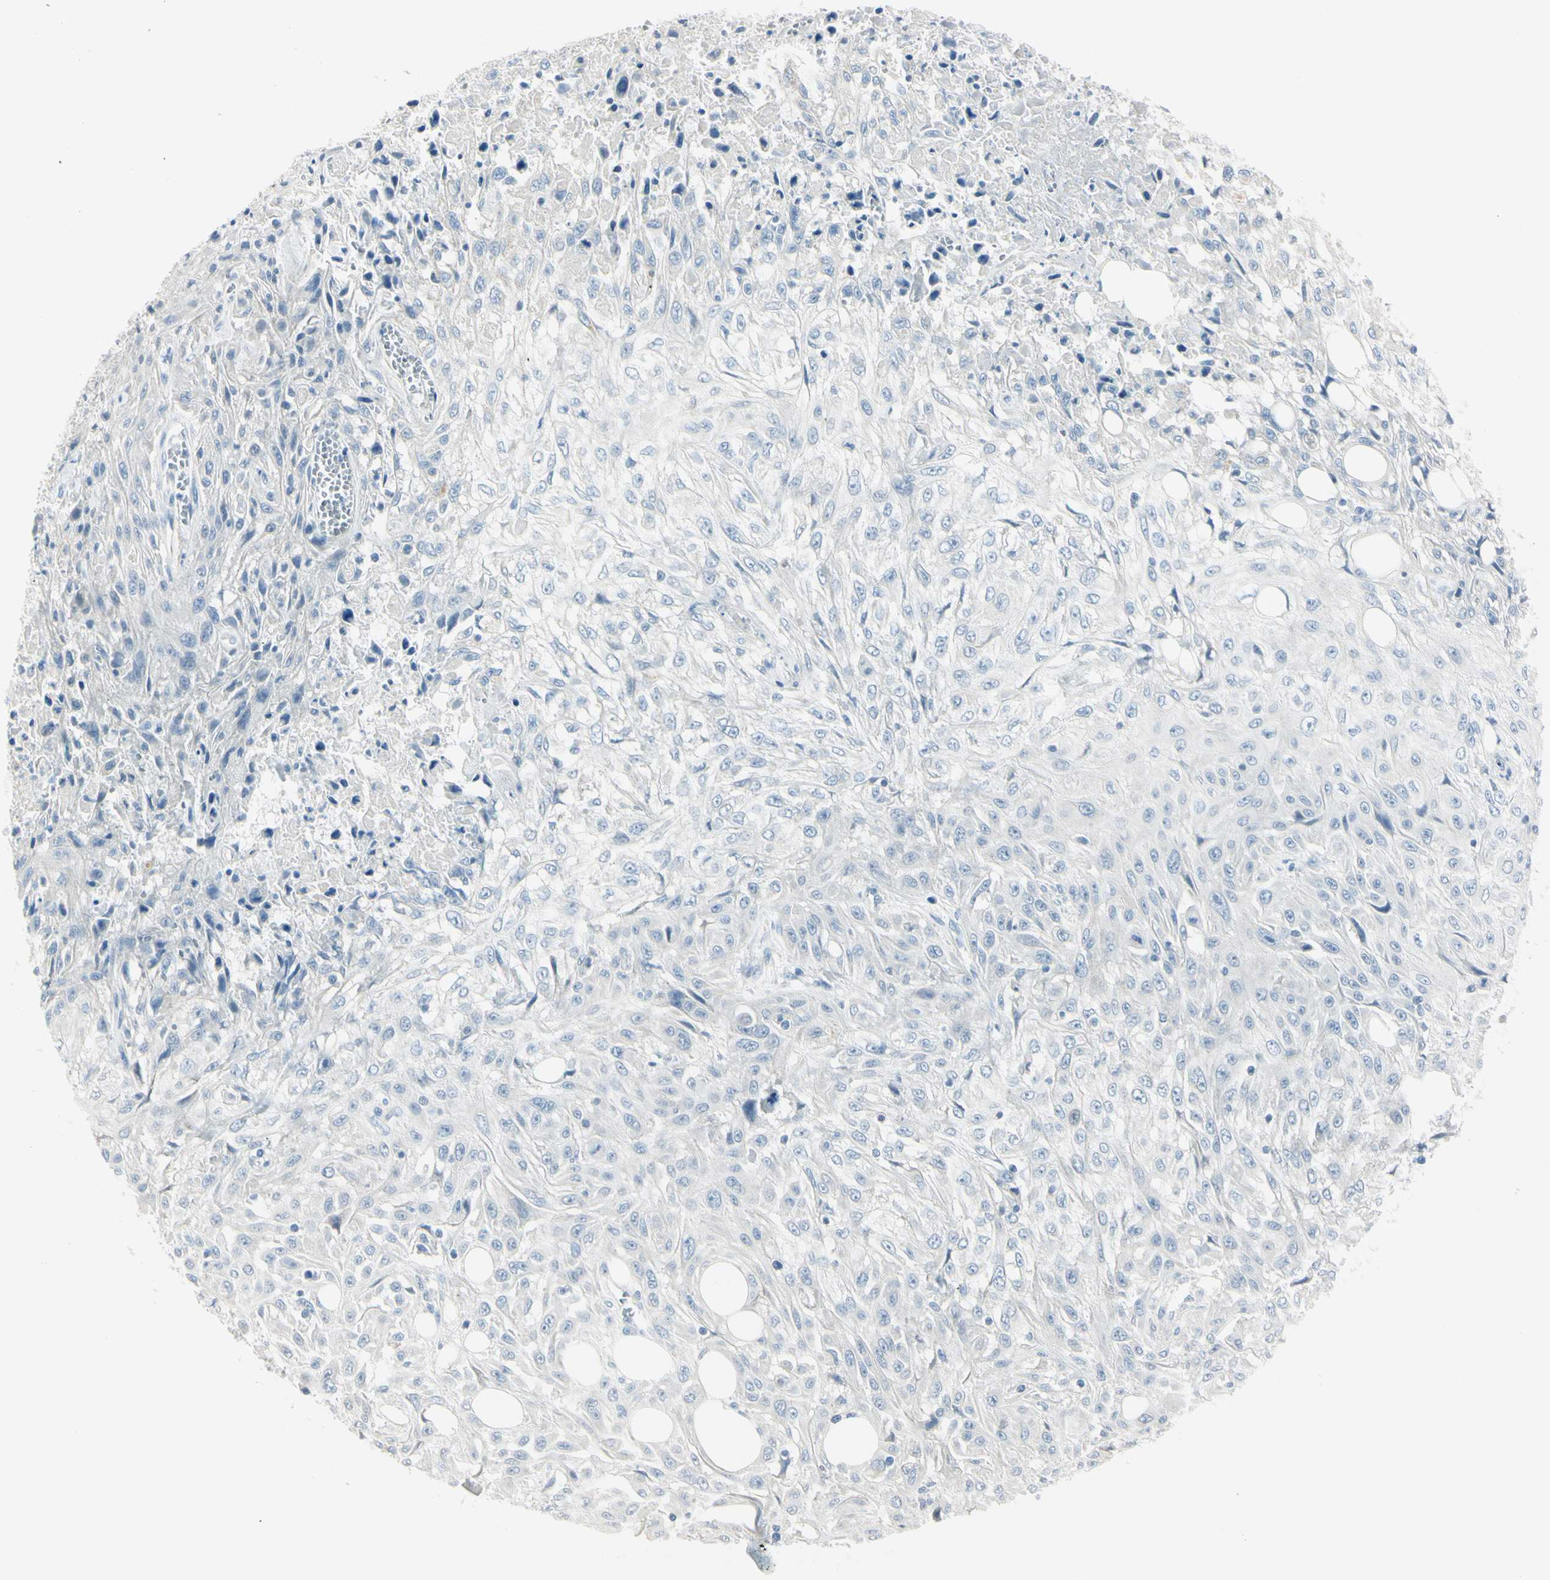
{"staining": {"intensity": "negative", "quantity": "none", "location": "none"}, "tissue": "skin cancer", "cell_type": "Tumor cells", "image_type": "cancer", "snomed": [{"axis": "morphology", "description": "Squamous cell carcinoma, NOS"}, {"axis": "morphology", "description": "Squamous cell carcinoma, metastatic, NOS"}, {"axis": "topography", "description": "Skin"}, {"axis": "topography", "description": "Lymph node"}], "caption": "The histopathology image exhibits no significant positivity in tumor cells of skin cancer (squamous cell carcinoma). (DAB (3,3'-diaminobenzidine) IHC, high magnification).", "gene": "ASB9", "patient": {"sex": "male", "age": 75}}